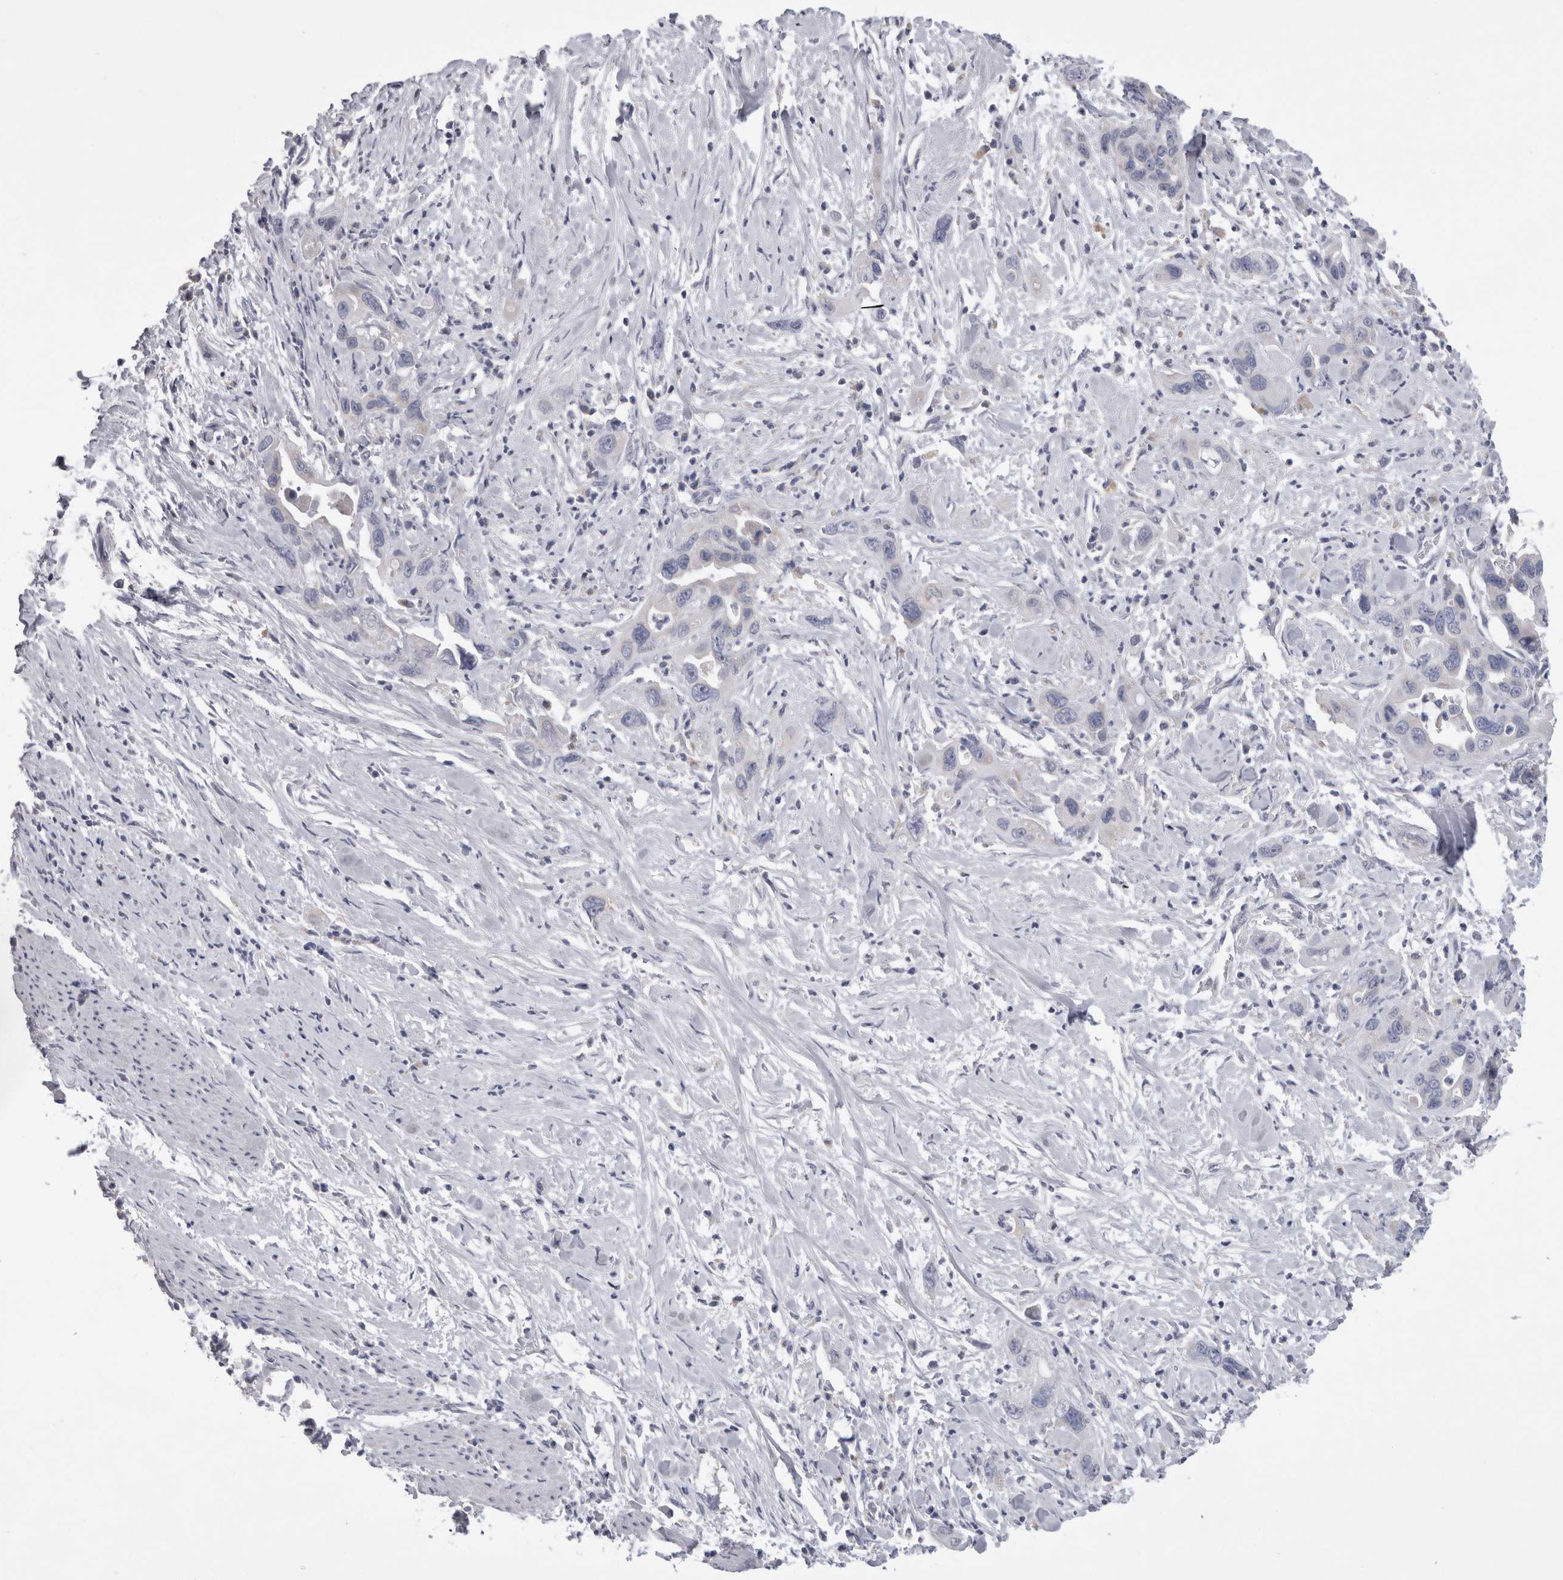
{"staining": {"intensity": "negative", "quantity": "none", "location": "none"}, "tissue": "pancreatic cancer", "cell_type": "Tumor cells", "image_type": "cancer", "snomed": [{"axis": "morphology", "description": "Adenocarcinoma, NOS"}, {"axis": "topography", "description": "Pancreas"}], "caption": "IHC micrograph of human adenocarcinoma (pancreatic) stained for a protein (brown), which reveals no expression in tumor cells.", "gene": "DHRS4", "patient": {"sex": "female", "age": 70}}